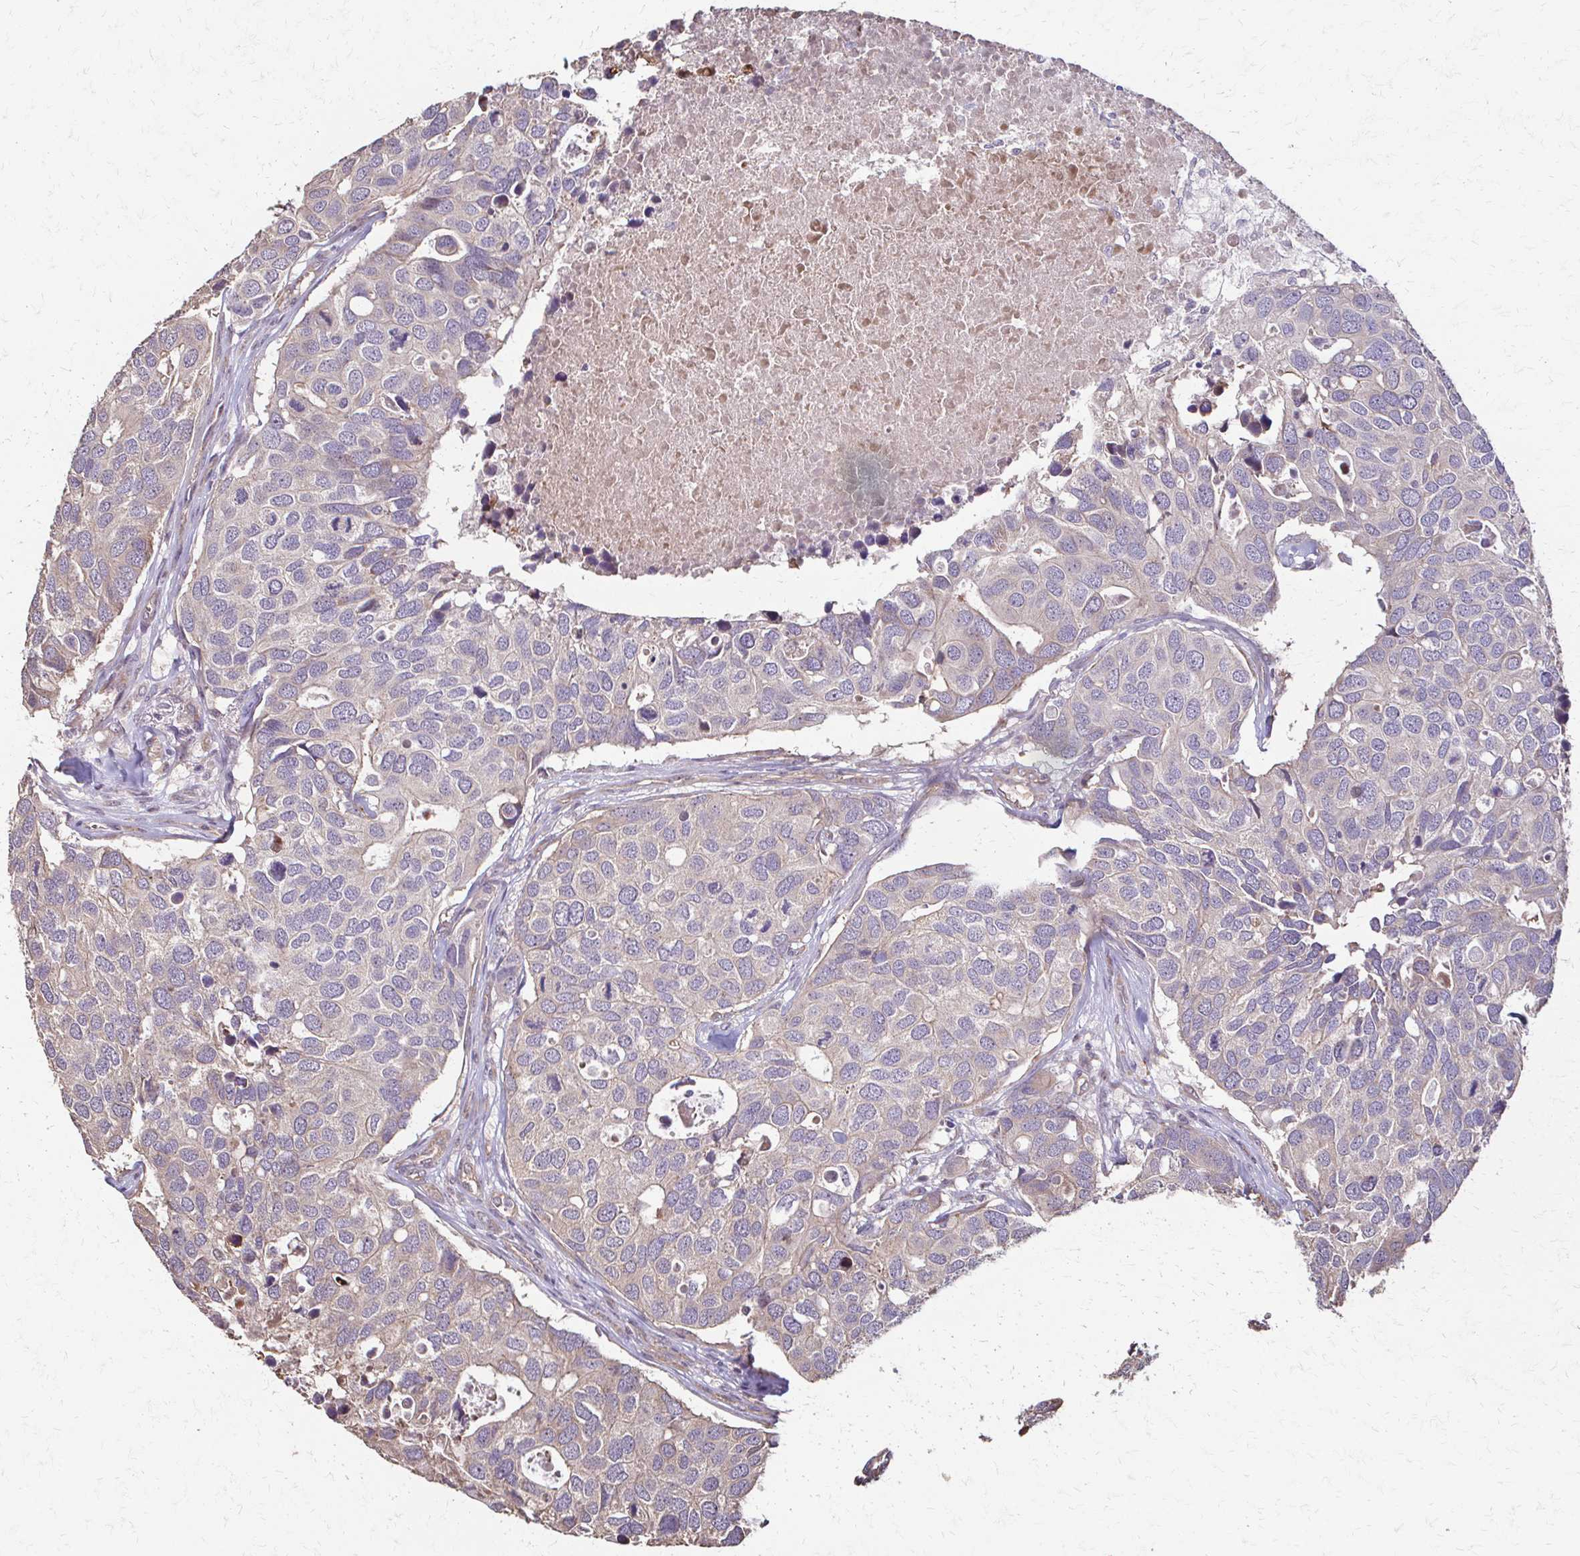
{"staining": {"intensity": "weak", "quantity": "25%-75%", "location": "cytoplasmic/membranous"}, "tissue": "breast cancer", "cell_type": "Tumor cells", "image_type": "cancer", "snomed": [{"axis": "morphology", "description": "Duct carcinoma"}, {"axis": "topography", "description": "Breast"}], "caption": "Immunohistochemistry photomicrograph of breast intraductal carcinoma stained for a protein (brown), which displays low levels of weak cytoplasmic/membranous positivity in approximately 25%-75% of tumor cells.", "gene": "IL18BP", "patient": {"sex": "female", "age": 83}}